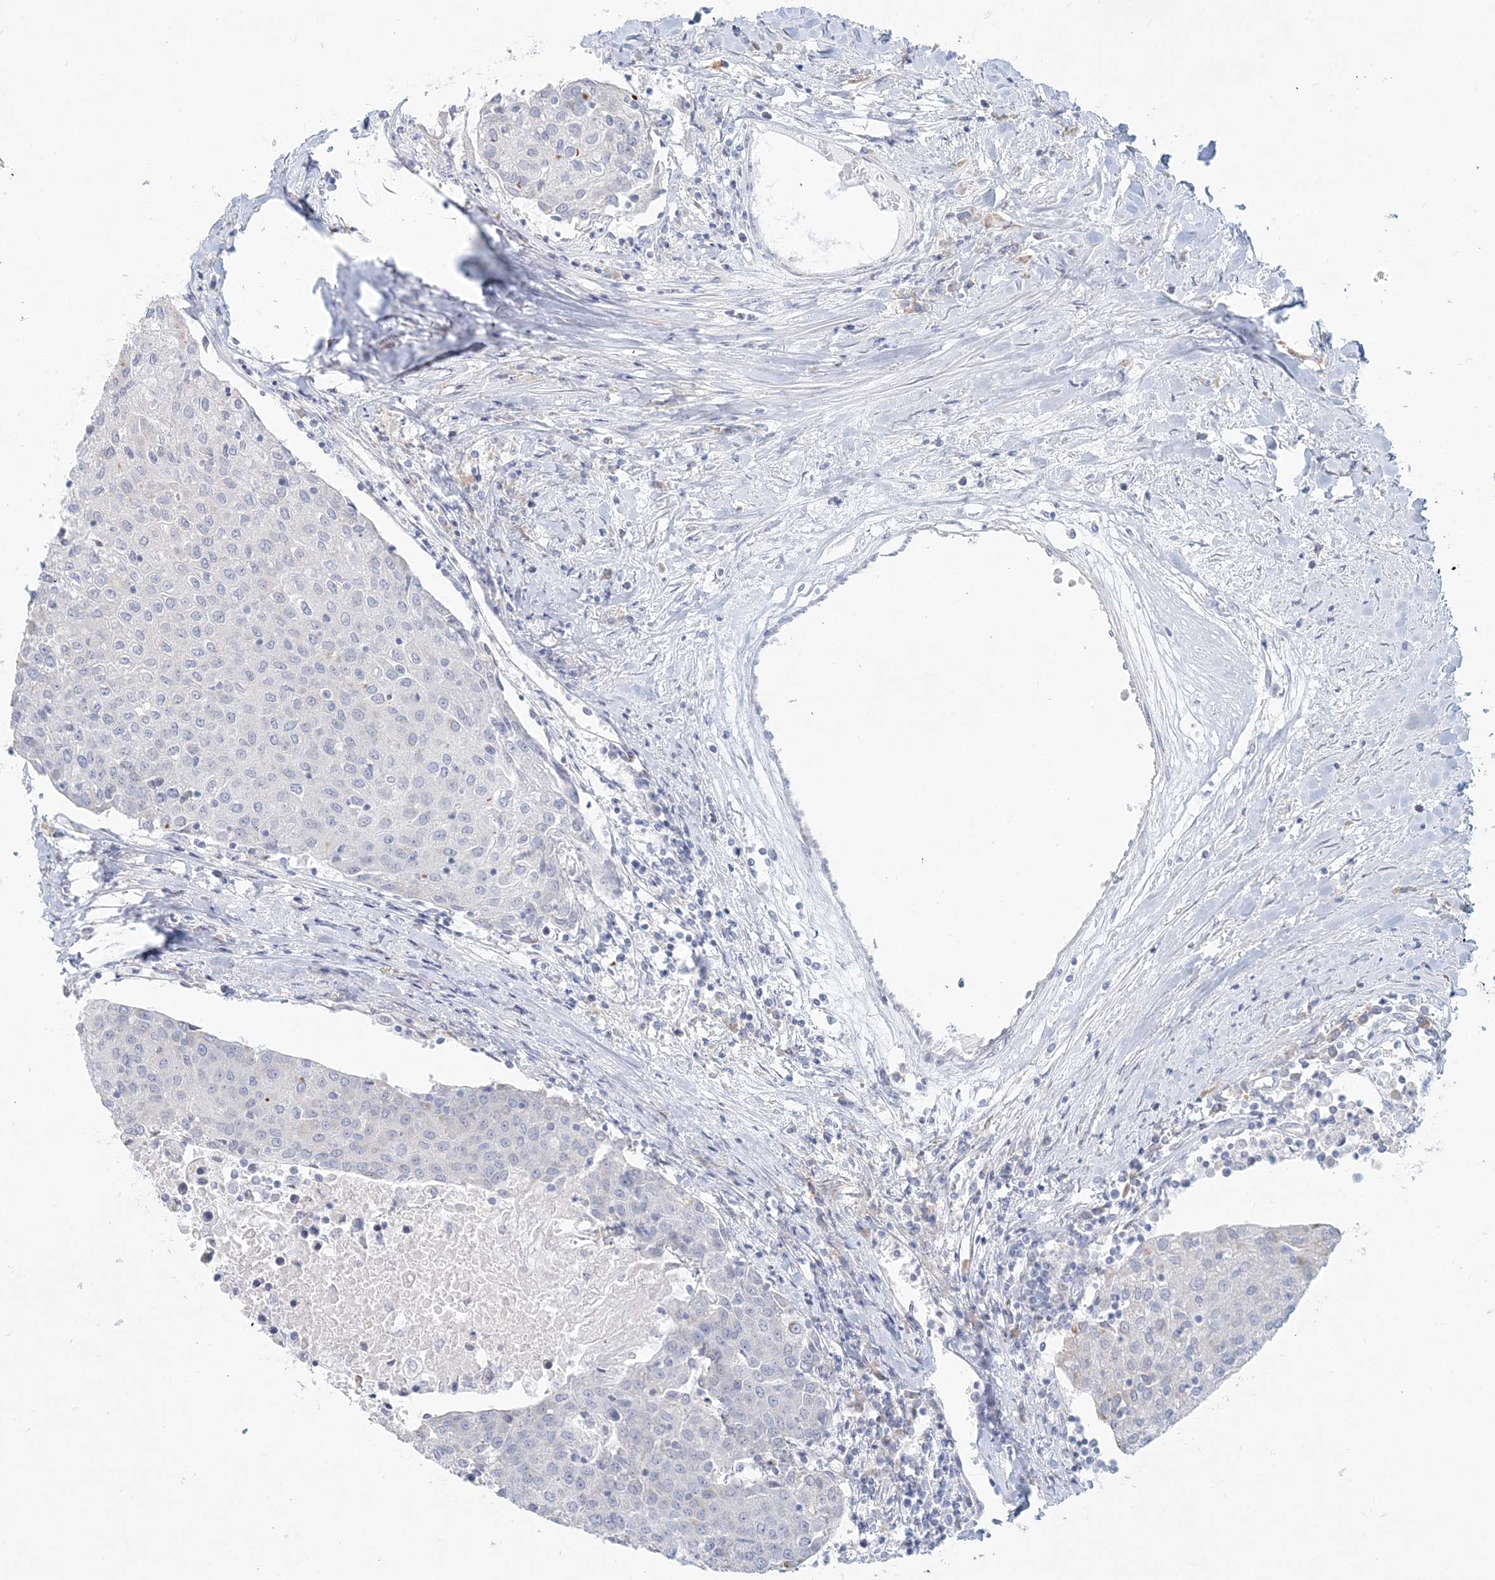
{"staining": {"intensity": "negative", "quantity": "none", "location": "none"}, "tissue": "urothelial cancer", "cell_type": "Tumor cells", "image_type": "cancer", "snomed": [{"axis": "morphology", "description": "Urothelial carcinoma, High grade"}, {"axis": "topography", "description": "Urinary bladder"}], "caption": "Immunohistochemistry image of neoplastic tissue: human high-grade urothelial carcinoma stained with DAB demonstrates no significant protein expression in tumor cells. Brightfield microscopy of IHC stained with DAB (brown) and hematoxylin (blue), captured at high magnification.", "gene": "CSN1S1", "patient": {"sex": "female", "age": 85}}